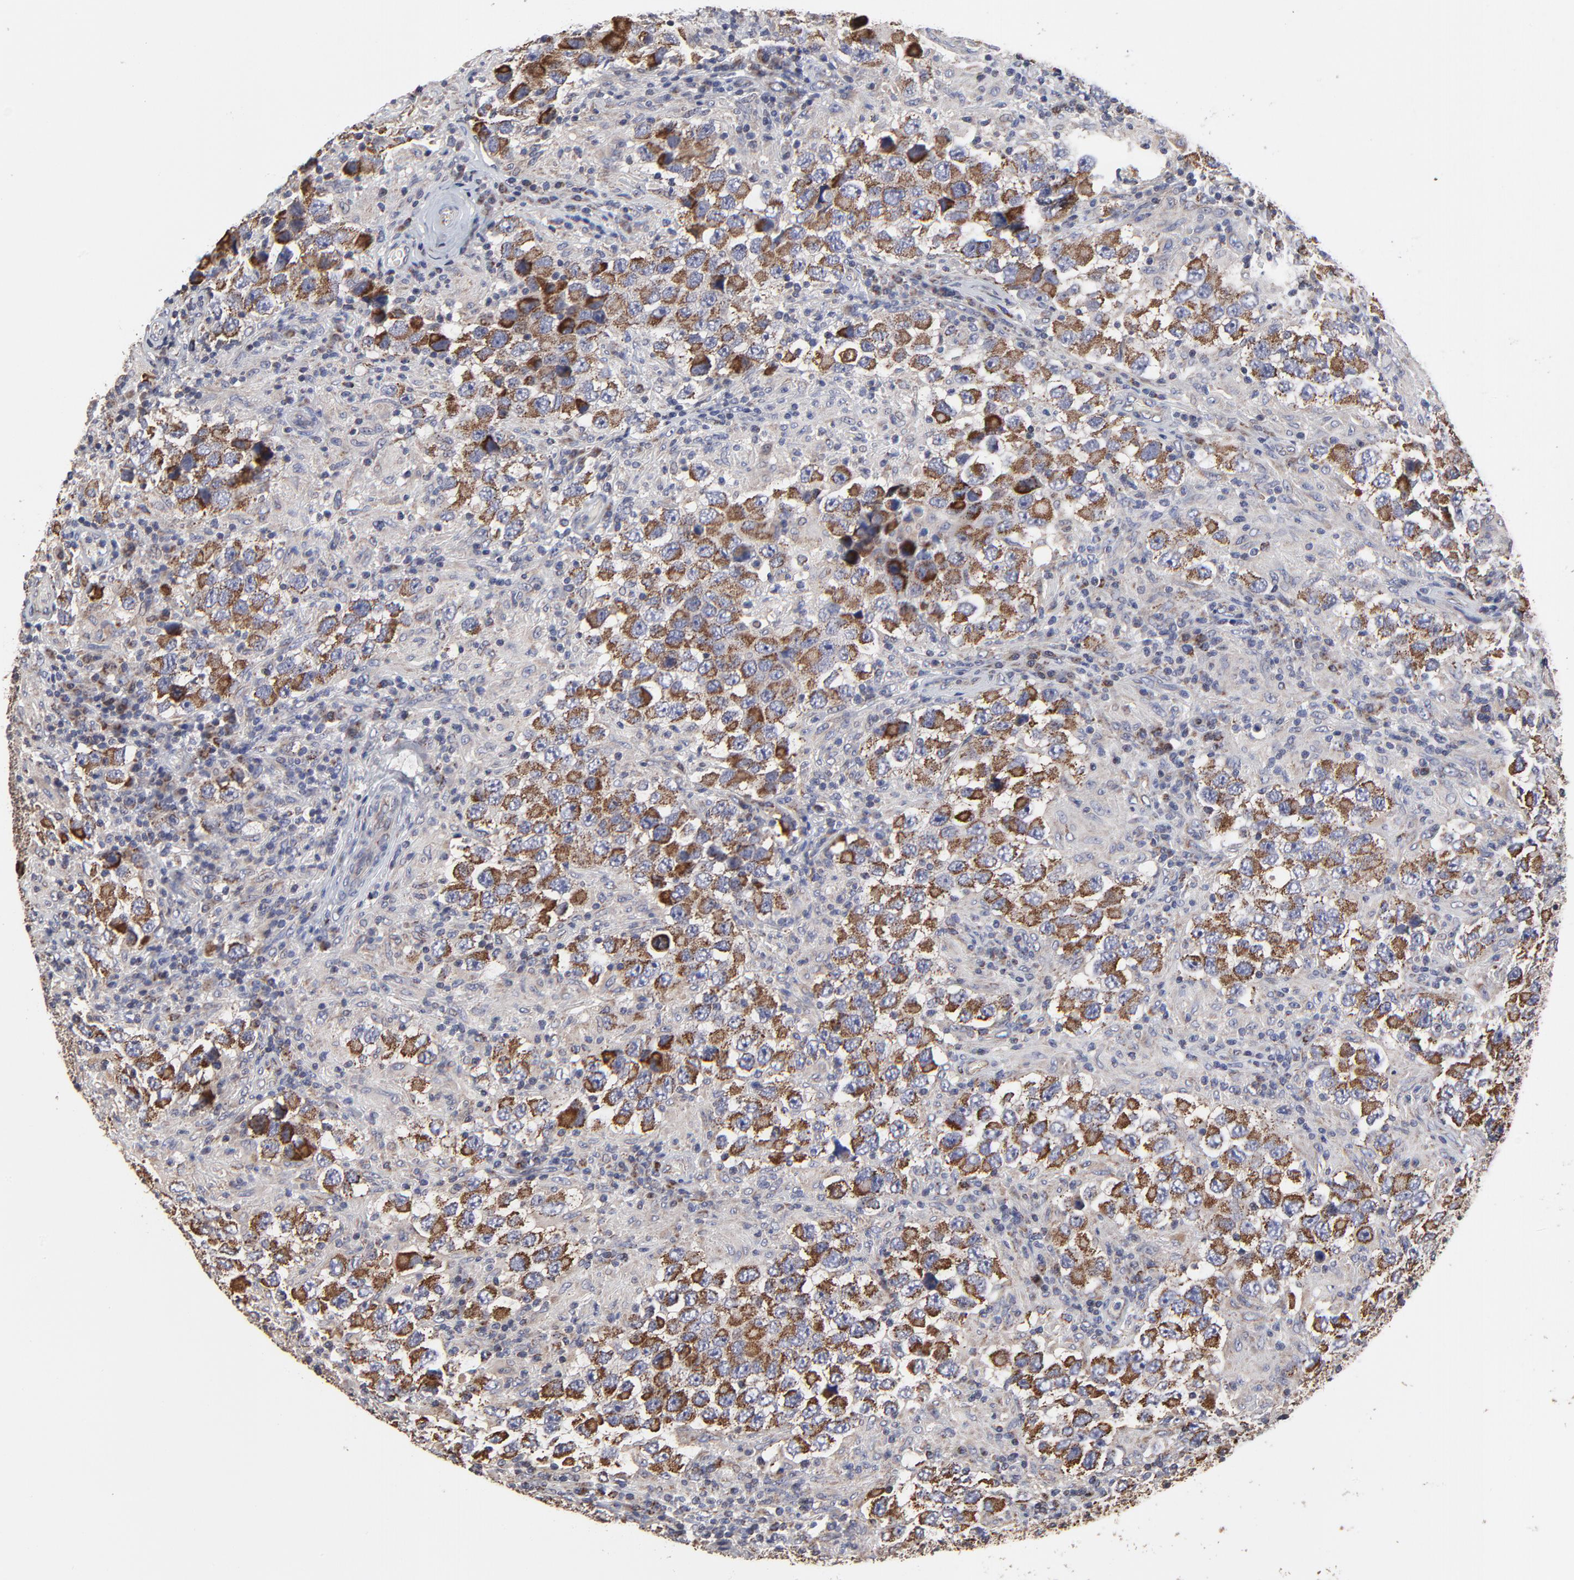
{"staining": {"intensity": "moderate", "quantity": ">75%", "location": "cytoplasmic/membranous"}, "tissue": "testis cancer", "cell_type": "Tumor cells", "image_type": "cancer", "snomed": [{"axis": "morphology", "description": "Carcinoma, Embryonal, NOS"}, {"axis": "topography", "description": "Testis"}], "caption": "Testis cancer (embryonal carcinoma) tissue shows moderate cytoplasmic/membranous staining in about >75% of tumor cells, visualized by immunohistochemistry.", "gene": "ZNF550", "patient": {"sex": "male", "age": 21}}